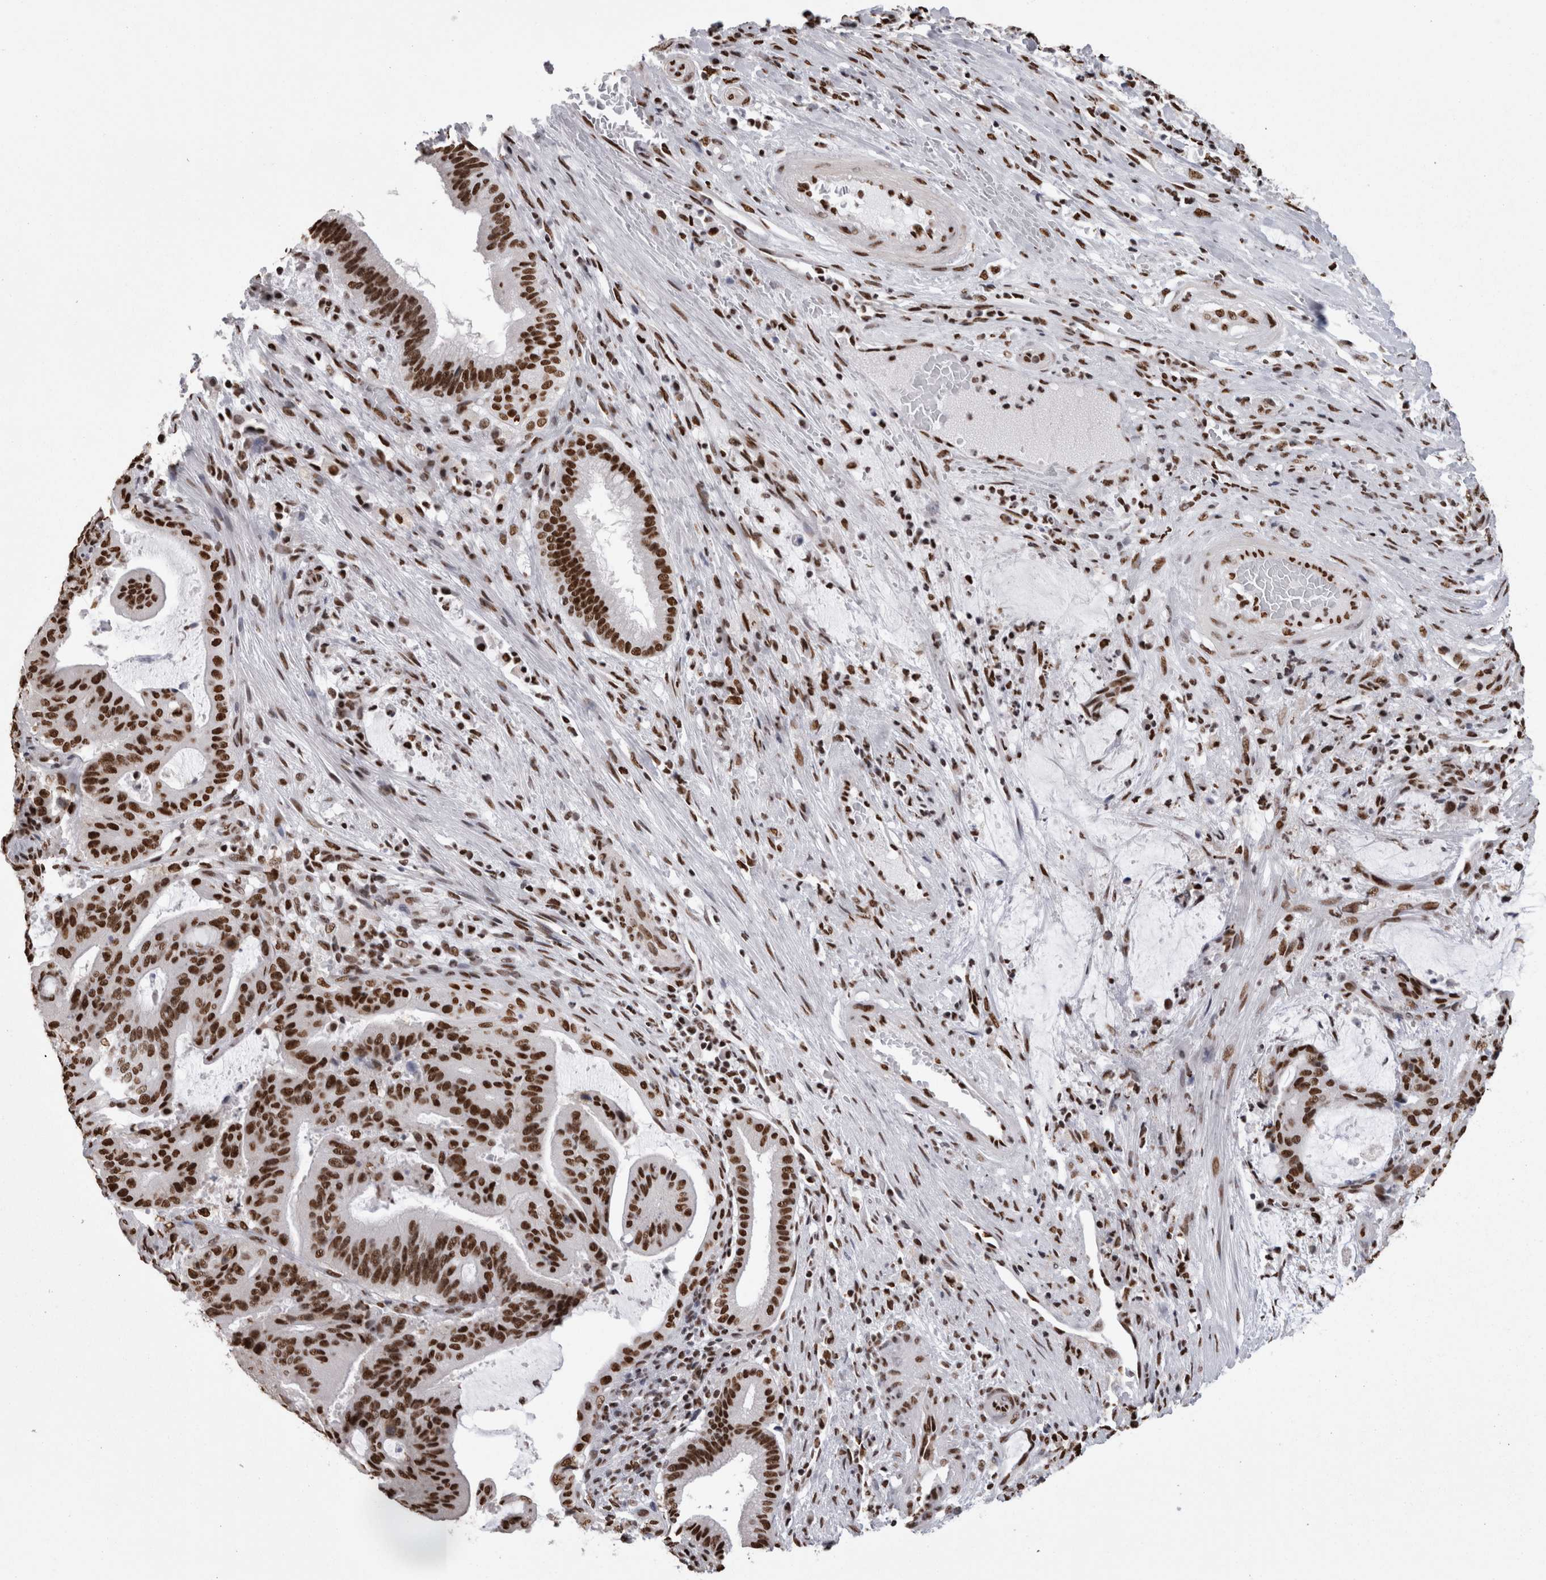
{"staining": {"intensity": "strong", "quantity": ">75%", "location": "nuclear"}, "tissue": "liver cancer", "cell_type": "Tumor cells", "image_type": "cancer", "snomed": [{"axis": "morphology", "description": "Normal tissue, NOS"}, {"axis": "morphology", "description": "Cholangiocarcinoma"}, {"axis": "topography", "description": "Liver"}, {"axis": "topography", "description": "Peripheral nerve tissue"}], "caption": "This image demonstrates IHC staining of human liver cholangiocarcinoma, with high strong nuclear staining in approximately >75% of tumor cells.", "gene": "HNRNPM", "patient": {"sex": "female", "age": 73}}